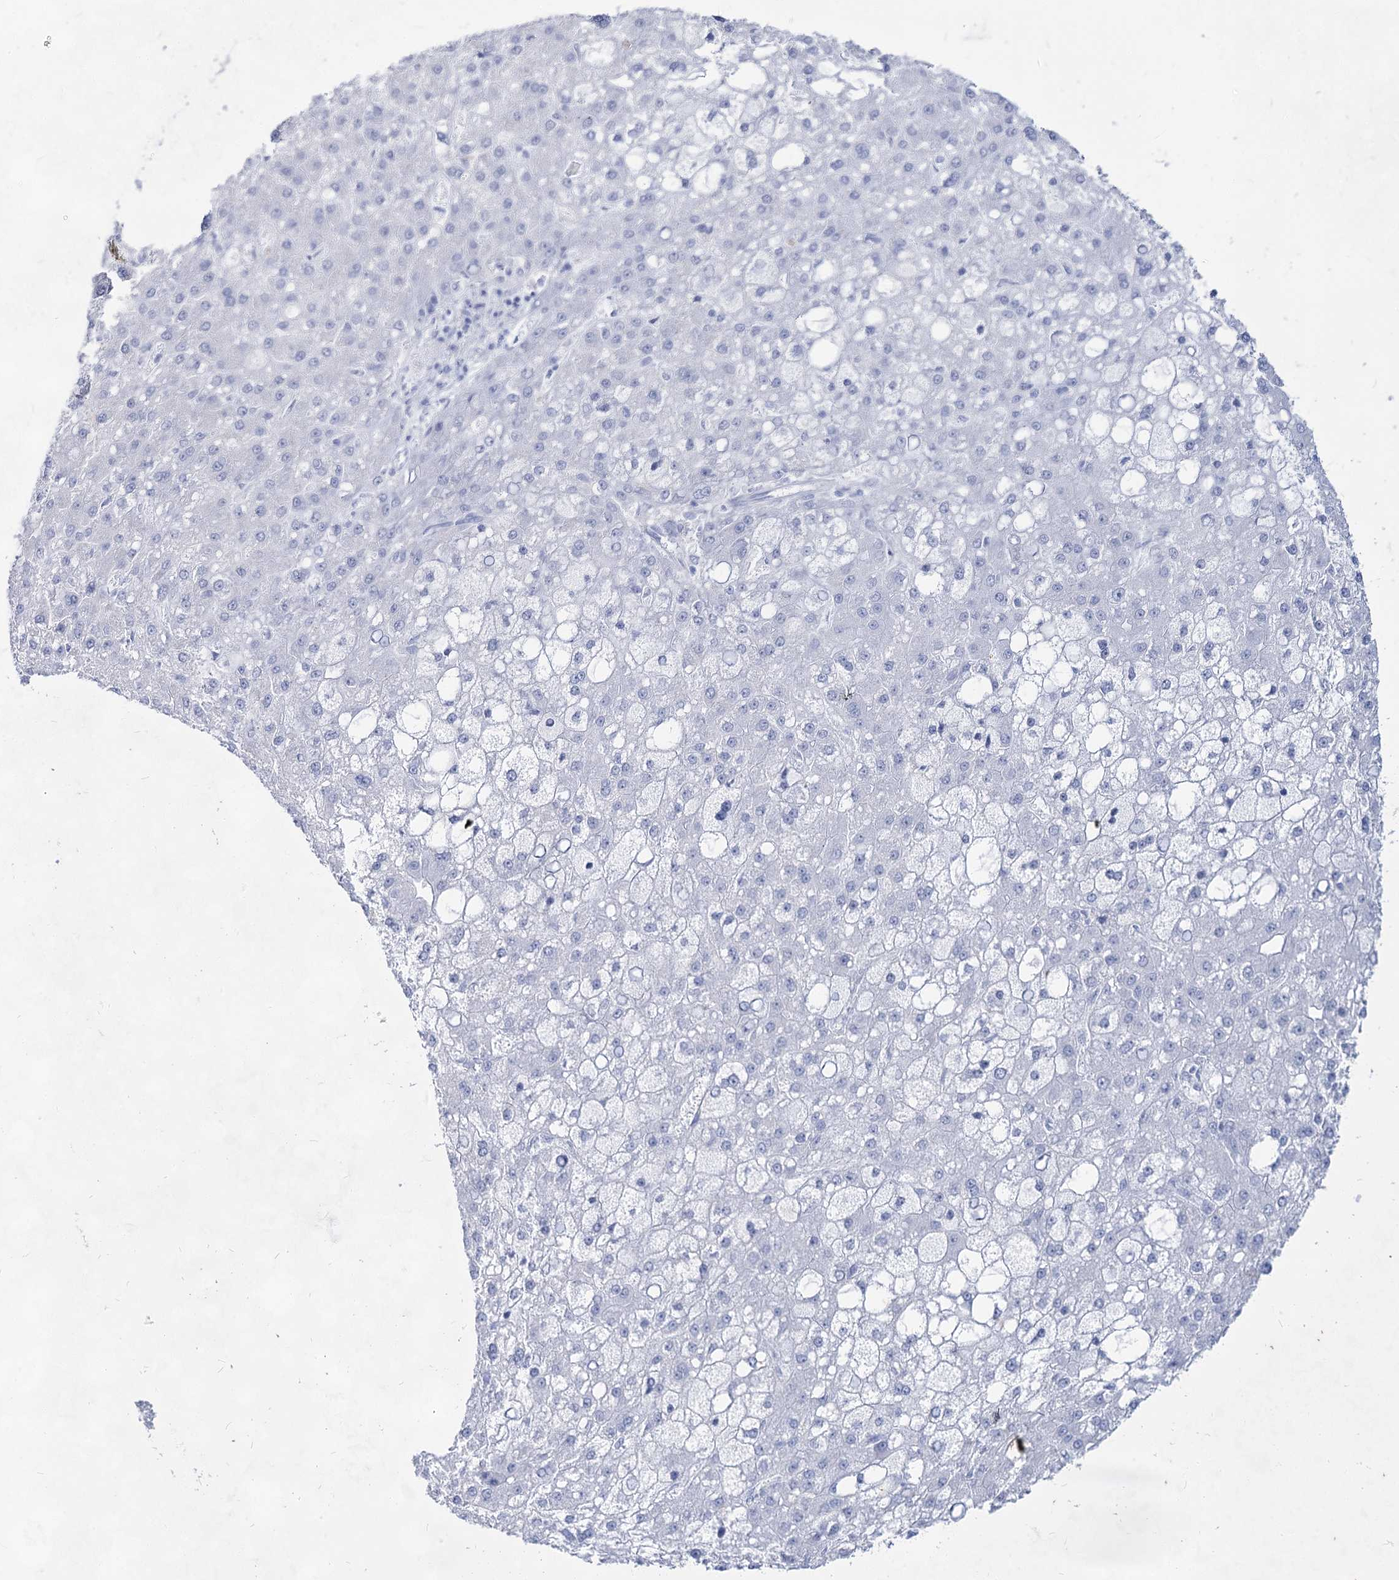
{"staining": {"intensity": "negative", "quantity": "none", "location": "none"}, "tissue": "liver cancer", "cell_type": "Tumor cells", "image_type": "cancer", "snomed": [{"axis": "morphology", "description": "Carcinoma, Hepatocellular, NOS"}, {"axis": "topography", "description": "Liver"}], "caption": "Immunohistochemistry (IHC) photomicrograph of neoplastic tissue: human liver cancer (hepatocellular carcinoma) stained with DAB shows no significant protein expression in tumor cells. (Immunohistochemistry (IHC), brightfield microscopy, high magnification).", "gene": "ACRV1", "patient": {"sex": "male", "age": 67}}